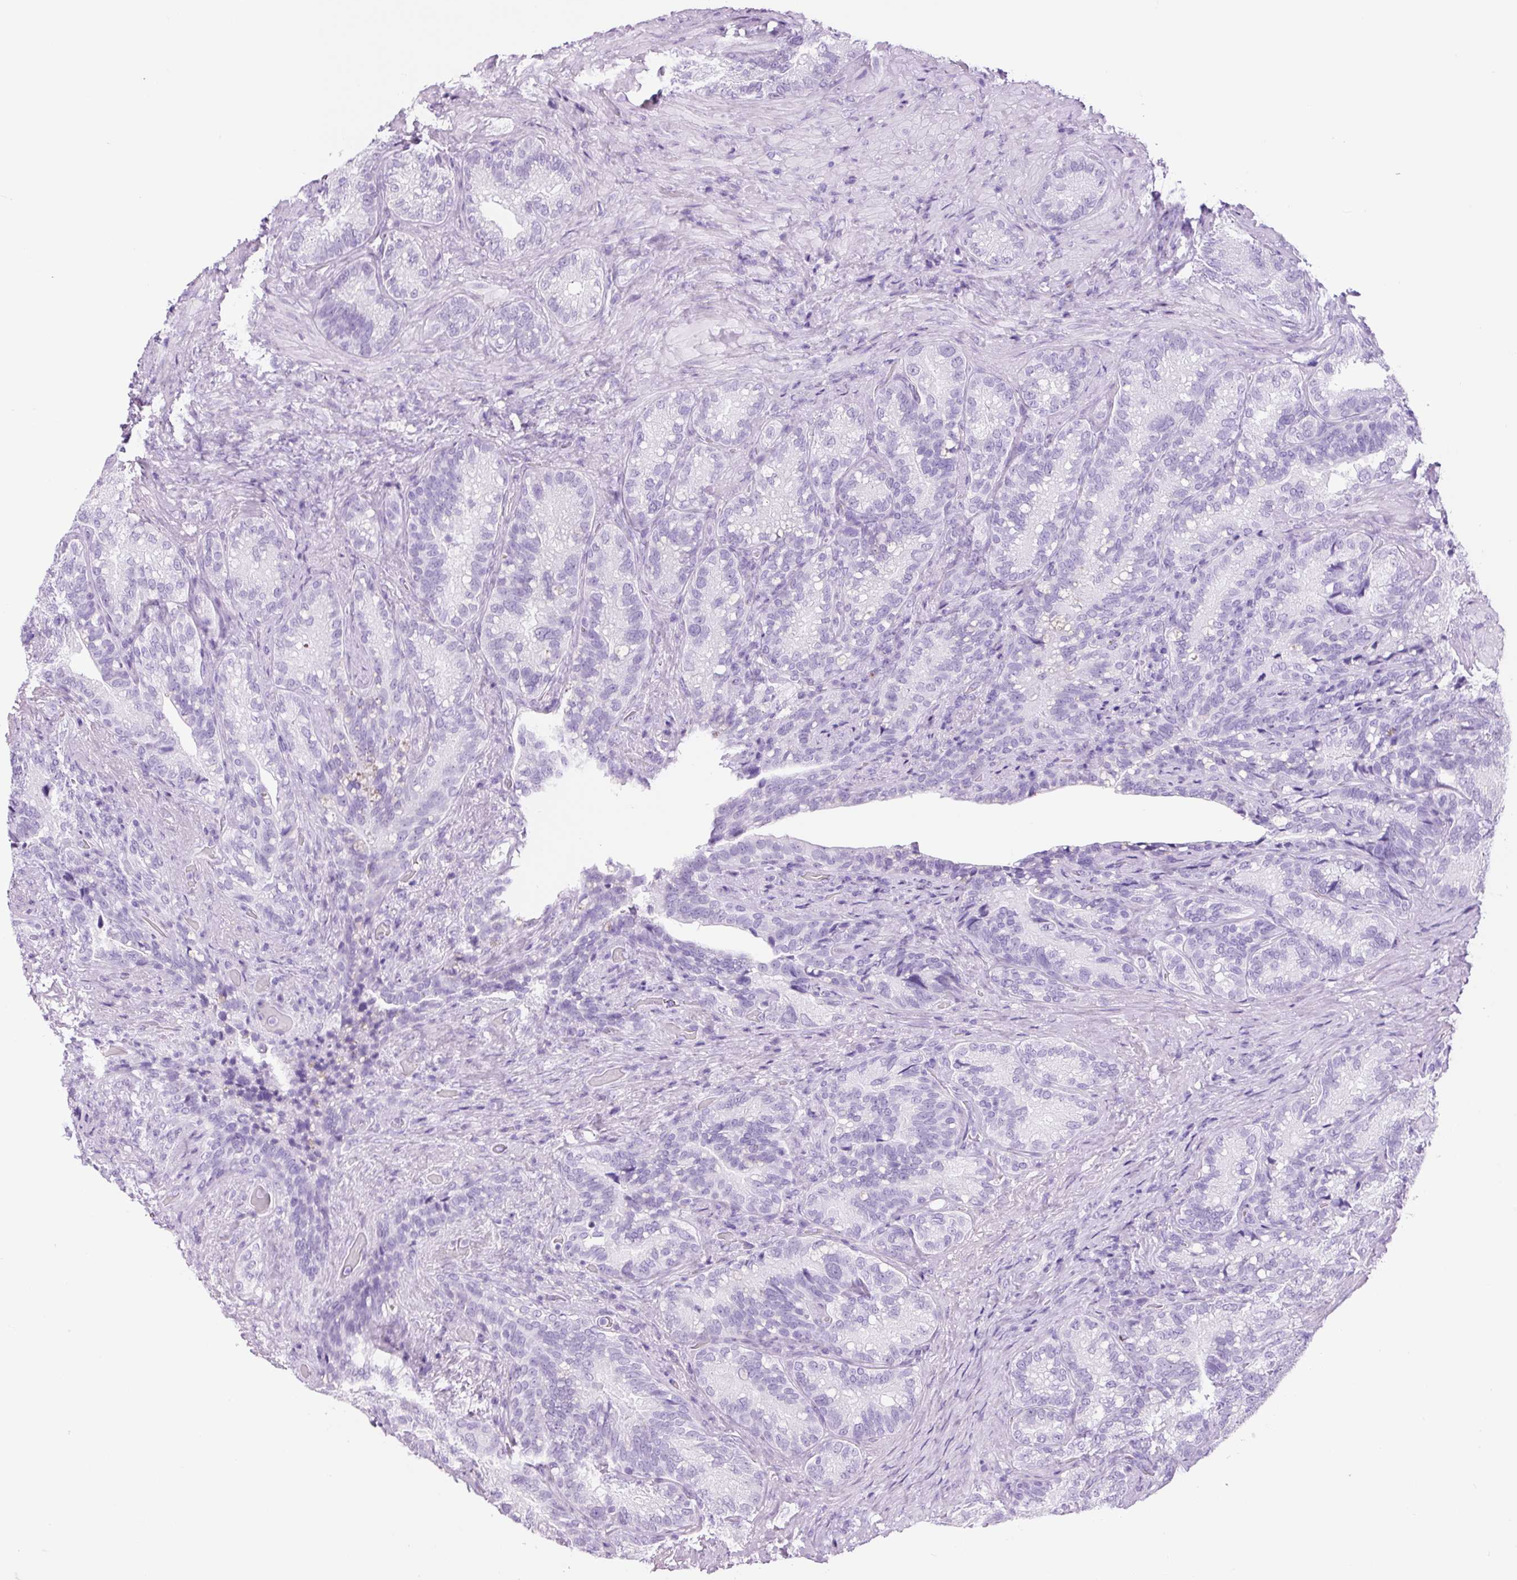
{"staining": {"intensity": "negative", "quantity": "none", "location": "none"}, "tissue": "seminal vesicle", "cell_type": "Glandular cells", "image_type": "normal", "snomed": [{"axis": "morphology", "description": "Normal tissue, NOS"}, {"axis": "topography", "description": "Seminal veicle"}], "caption": "Normal seminal vesicle was stained to show a protein in brown. There is no significant expression in glandular cells. The staining is performed using DAB (3,3'-diaminobenzidine) brown chromogen with nuclei counter-stained in using hematoxylin.", "gene": "ADSS1", "patient": {"sex": "male", "age": 68}}